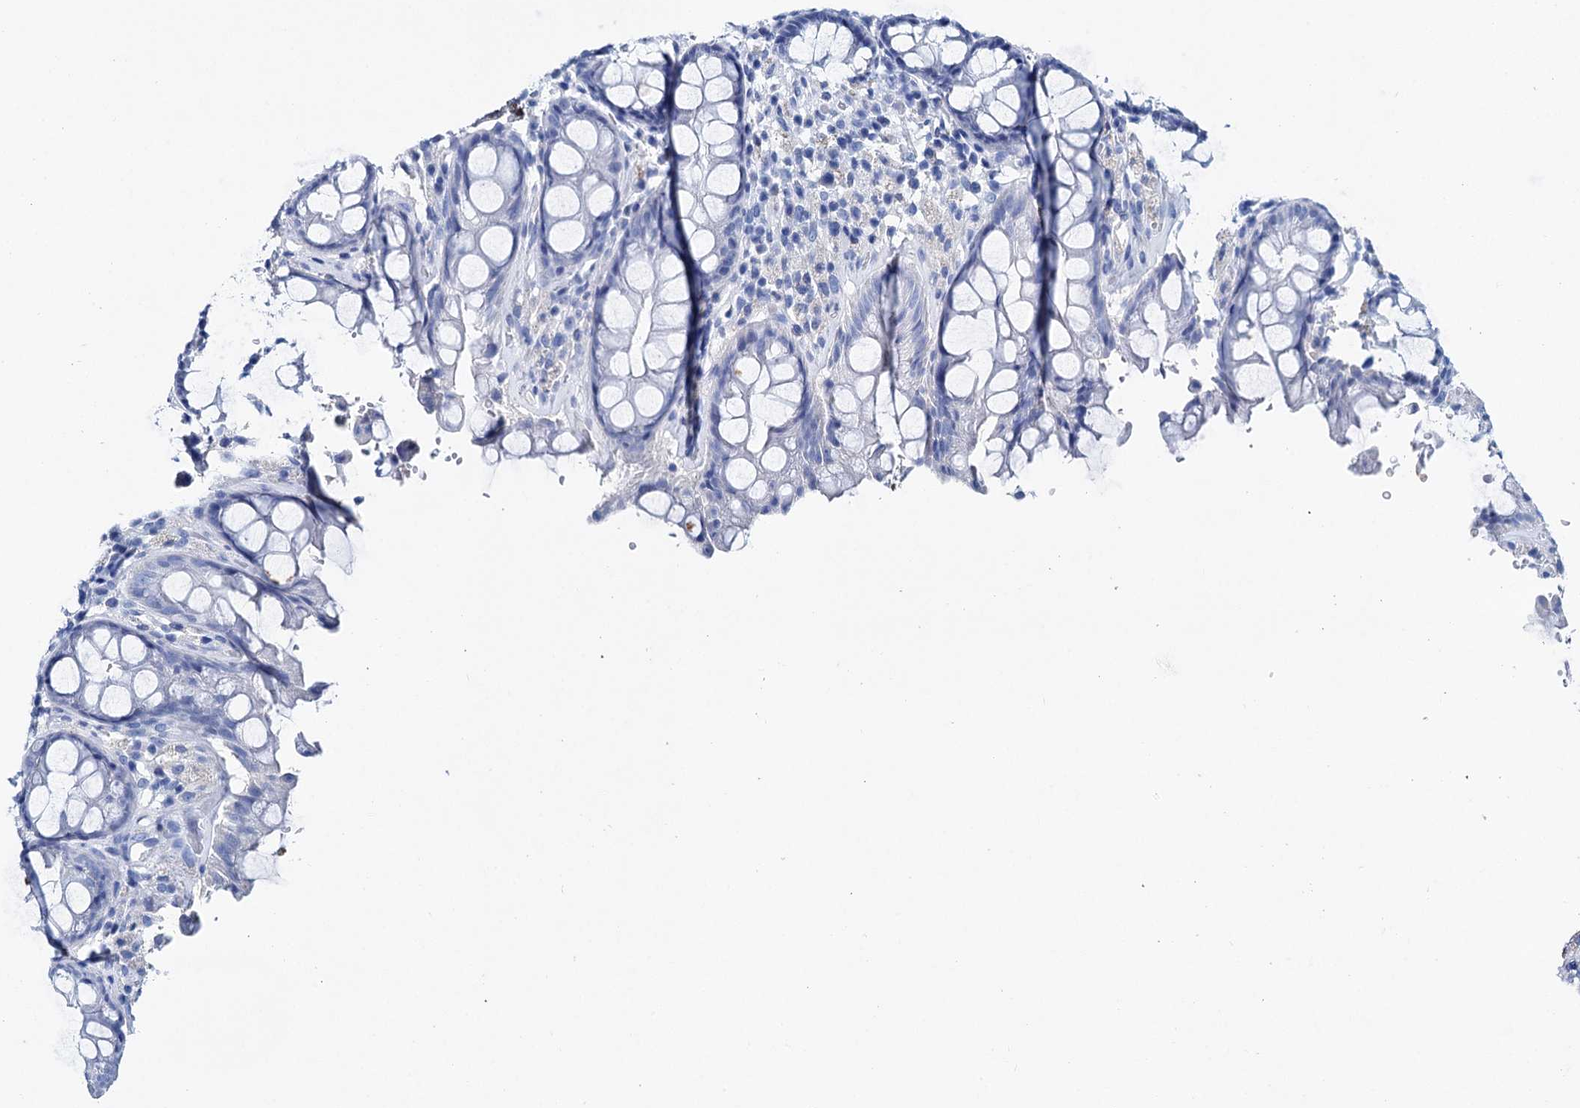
{"staining": {"intensity": "negative", "quantity": "none", "location": "none"}, "tissue": "rectum", "cell_type": "Glandular cells", "image_type": "normal", "snomed": [{"axis": "morphology", "description": "Normal tissue, NOS"}, {"axis": "topography", "description": "Rectum"}], "caption": "Immunohistochemical staining of normal human rectum shows no significant positivity in glandular cells. (DAB immunohistochemistry with hematoxylin counter stain).", "gene": "BRINP1", "patient": {"sex": "male", "age": 64}}